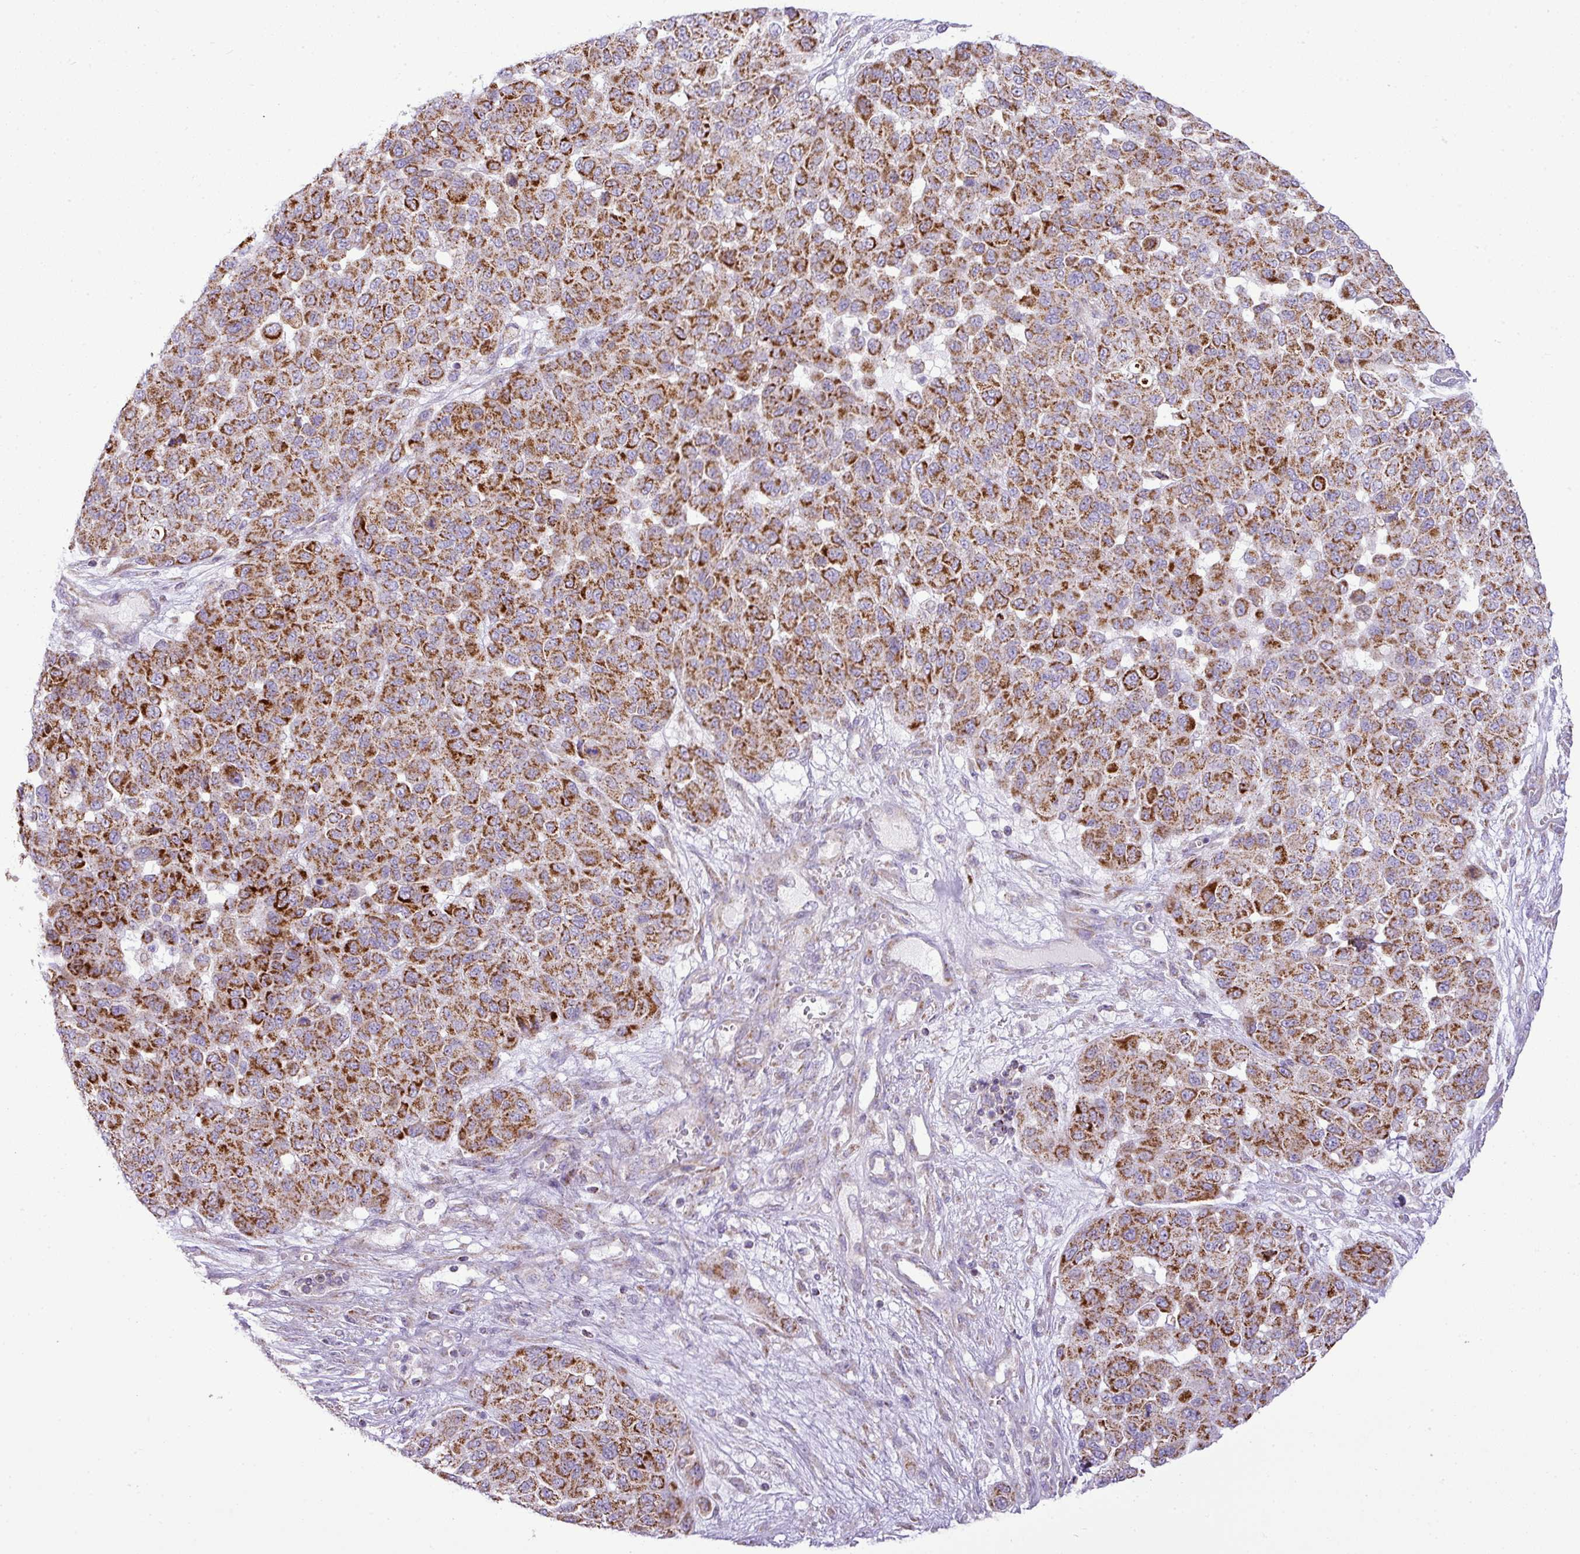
{"staining": {"intensity": "strong", "quantity": ">75%", "location": "cytoplasmic/membranous"}, "tissue": "melanoma", "cell_type": "Tumor cells", "image_type": "cancer", "snomed": [{"axis": "morphology", "description": "Malignant melanoma, NOS"}, {"axis": "topography", "description": "Skin"}], "caption": "A high amount of strong cytoplasmic/membranous expression is identified in approximately >75% of tumor cells in malignant melanoma tissue.", "gene": "ZNF81", "patient": {"sex": "male", "age": 62}}